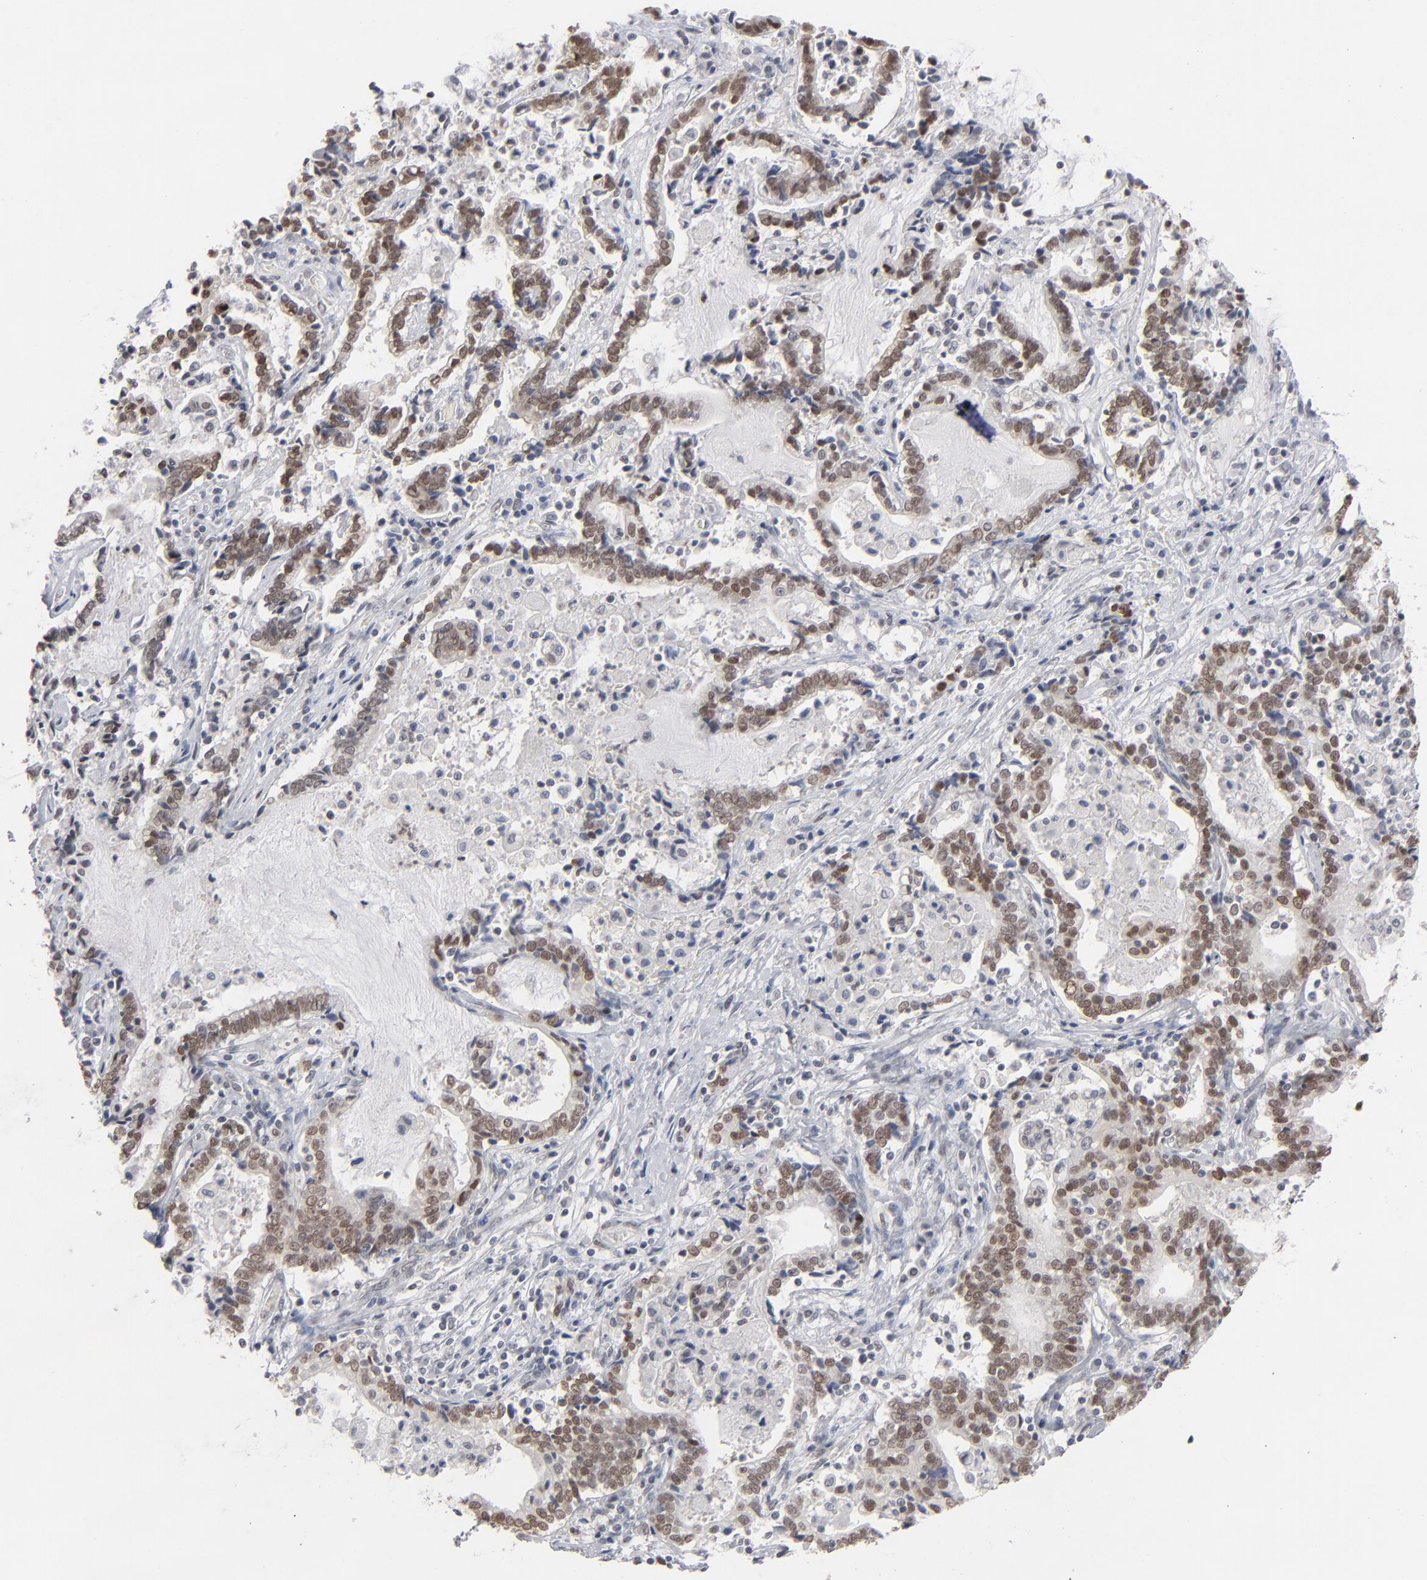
{"staining": {"intensity": "moderate", "quantity": ">75%", "location": "cytoplasmic/membranous"}, "tissue": "liver cancer", "cell_type": "Tumor cells", "image_type": "cancer", "snomed": [{"axis": "morphology", "description": "Cholangiocarcinoma"}, {"axis": "topography", "description": "Liver"}], "caption": "Immunohistochemistry histopathology image of neoplastic tissue: human liver cholangiocarcinoma stained using IHC shows medium levels of moderate protein expression localized specifically in the cytoplasmic/membranous of tumor cells, appearing as a cytoplasmic/membranous brown color.", "gene": "IRF9", "patient": {"sex": "male", "age": 57}}